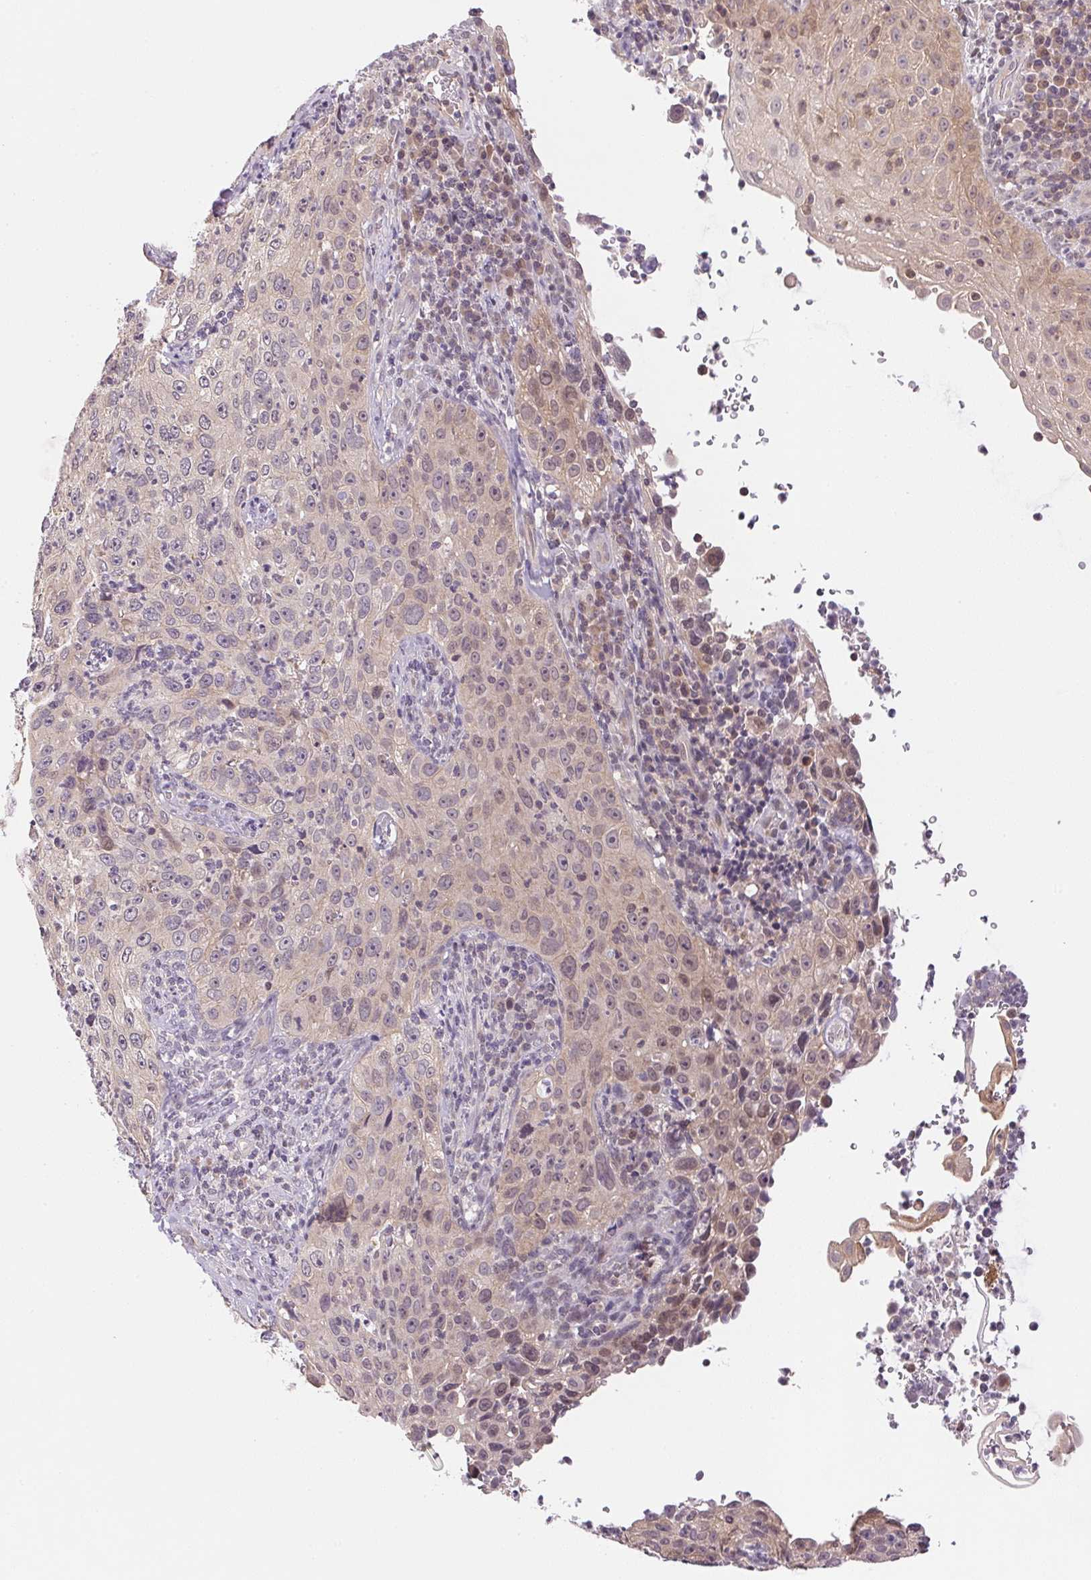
{"staining": {"intensity": "weak", "quantity": "<25%", "location": "cytoplasmic/membranous"}, "tissue": "cervical cancer", "cell_type": "Tumor cells", "image_type": "cancer", "snomed": [{"axis": "morphology", "description": "Squamous cell carcinoma, NOS"}, {"axis": "topography", "description": "Cervix"}], "caption": "Immunohistochemistry of cervical squamous cell carcinoma displays no expression in tumor cells.", "gene": "BNIP5", "patient": {"sex": "female", "age": 30}}